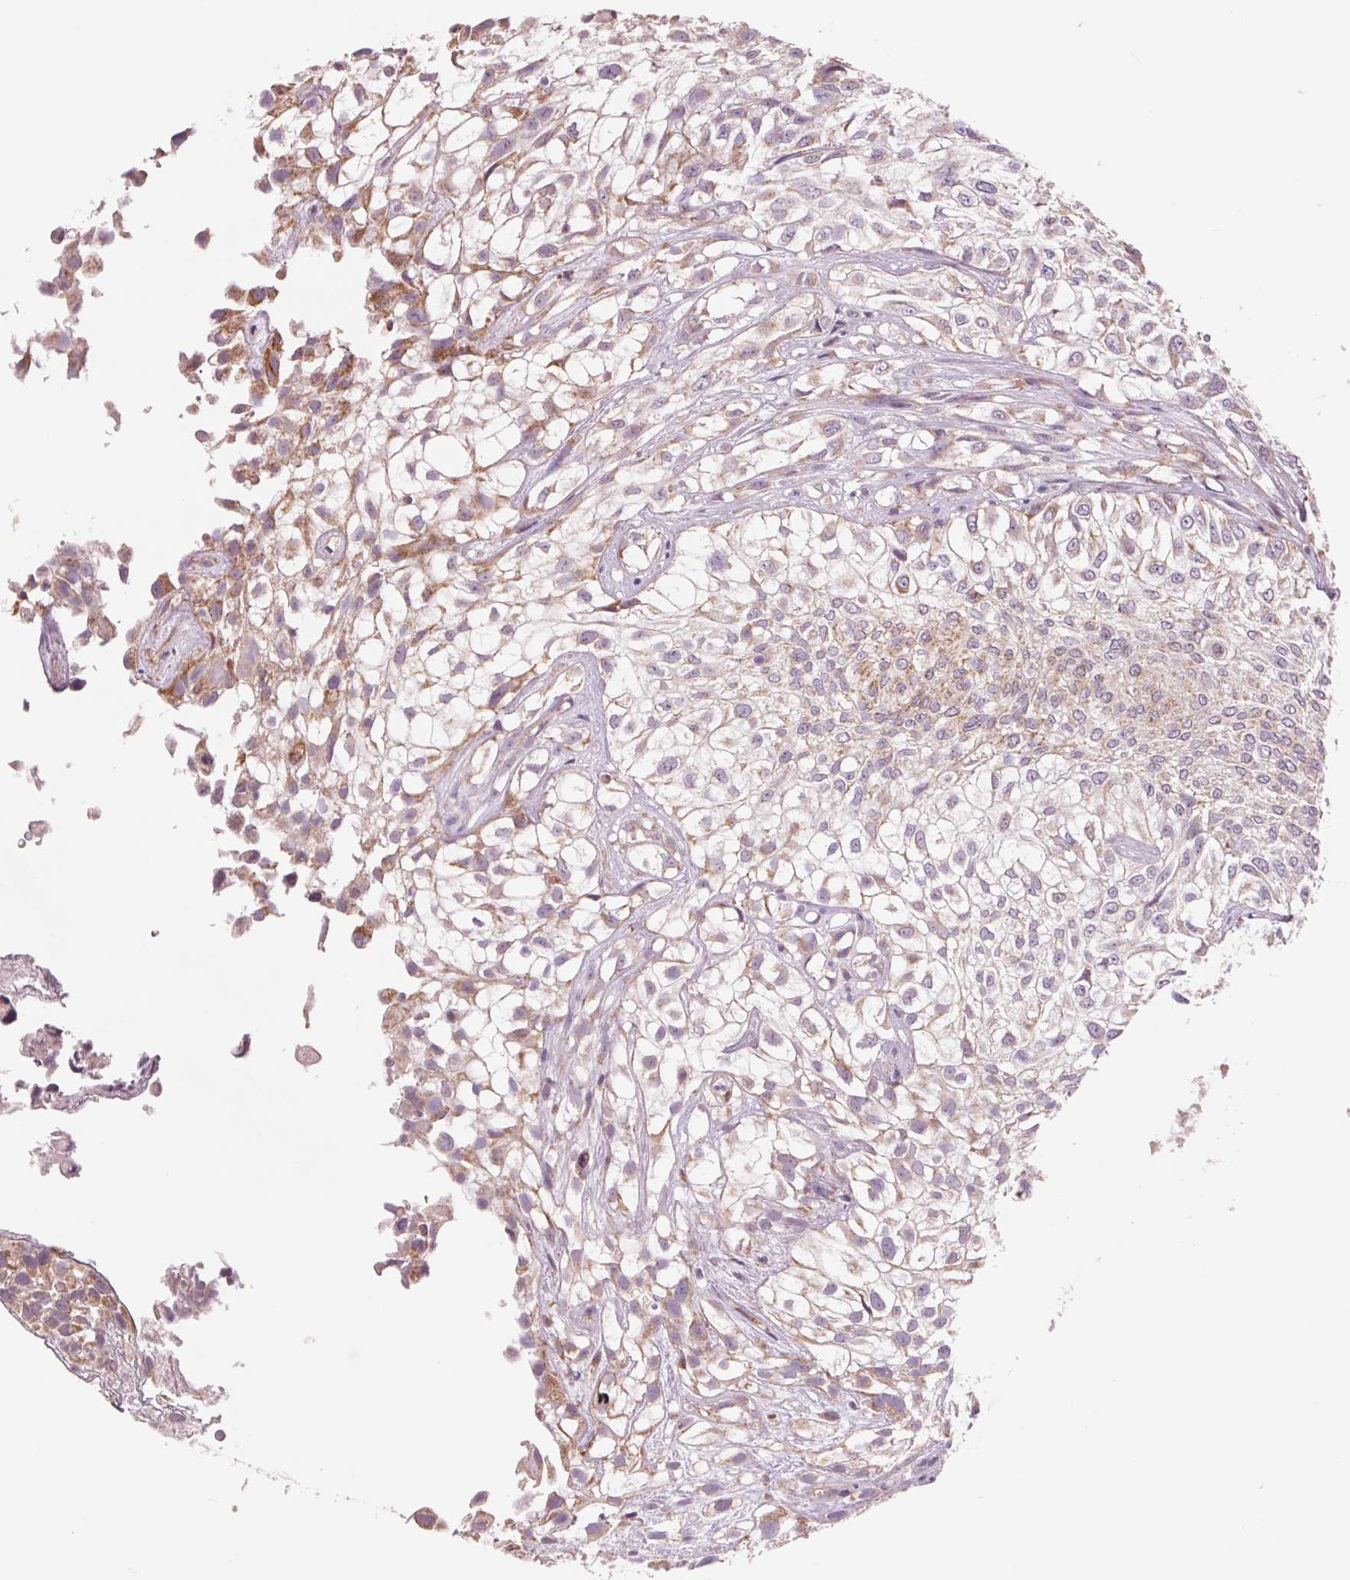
{"staining": {"intensity": "weak", "quantity": ">75%", "location": "cytoplasmic/membranous"}, "tissue": "urothelial cancer", "cell_type": "Tumor cells", "image_type": "cancer", "snomed": [{"axis": "morphology", "description": "Urothelial carcinoma, High grade"}, {"axis": "topography", "description": "Urinary bladder"}], "caption": "Immunohistochemical staining of human high-grade urothelial carcinoma demonstrates weak cytoplasmic/membranous protein expression in approximately >75% of tumor cells.", "gene": "COX6A1", "patient": {"sex": "male", "age": 56}}